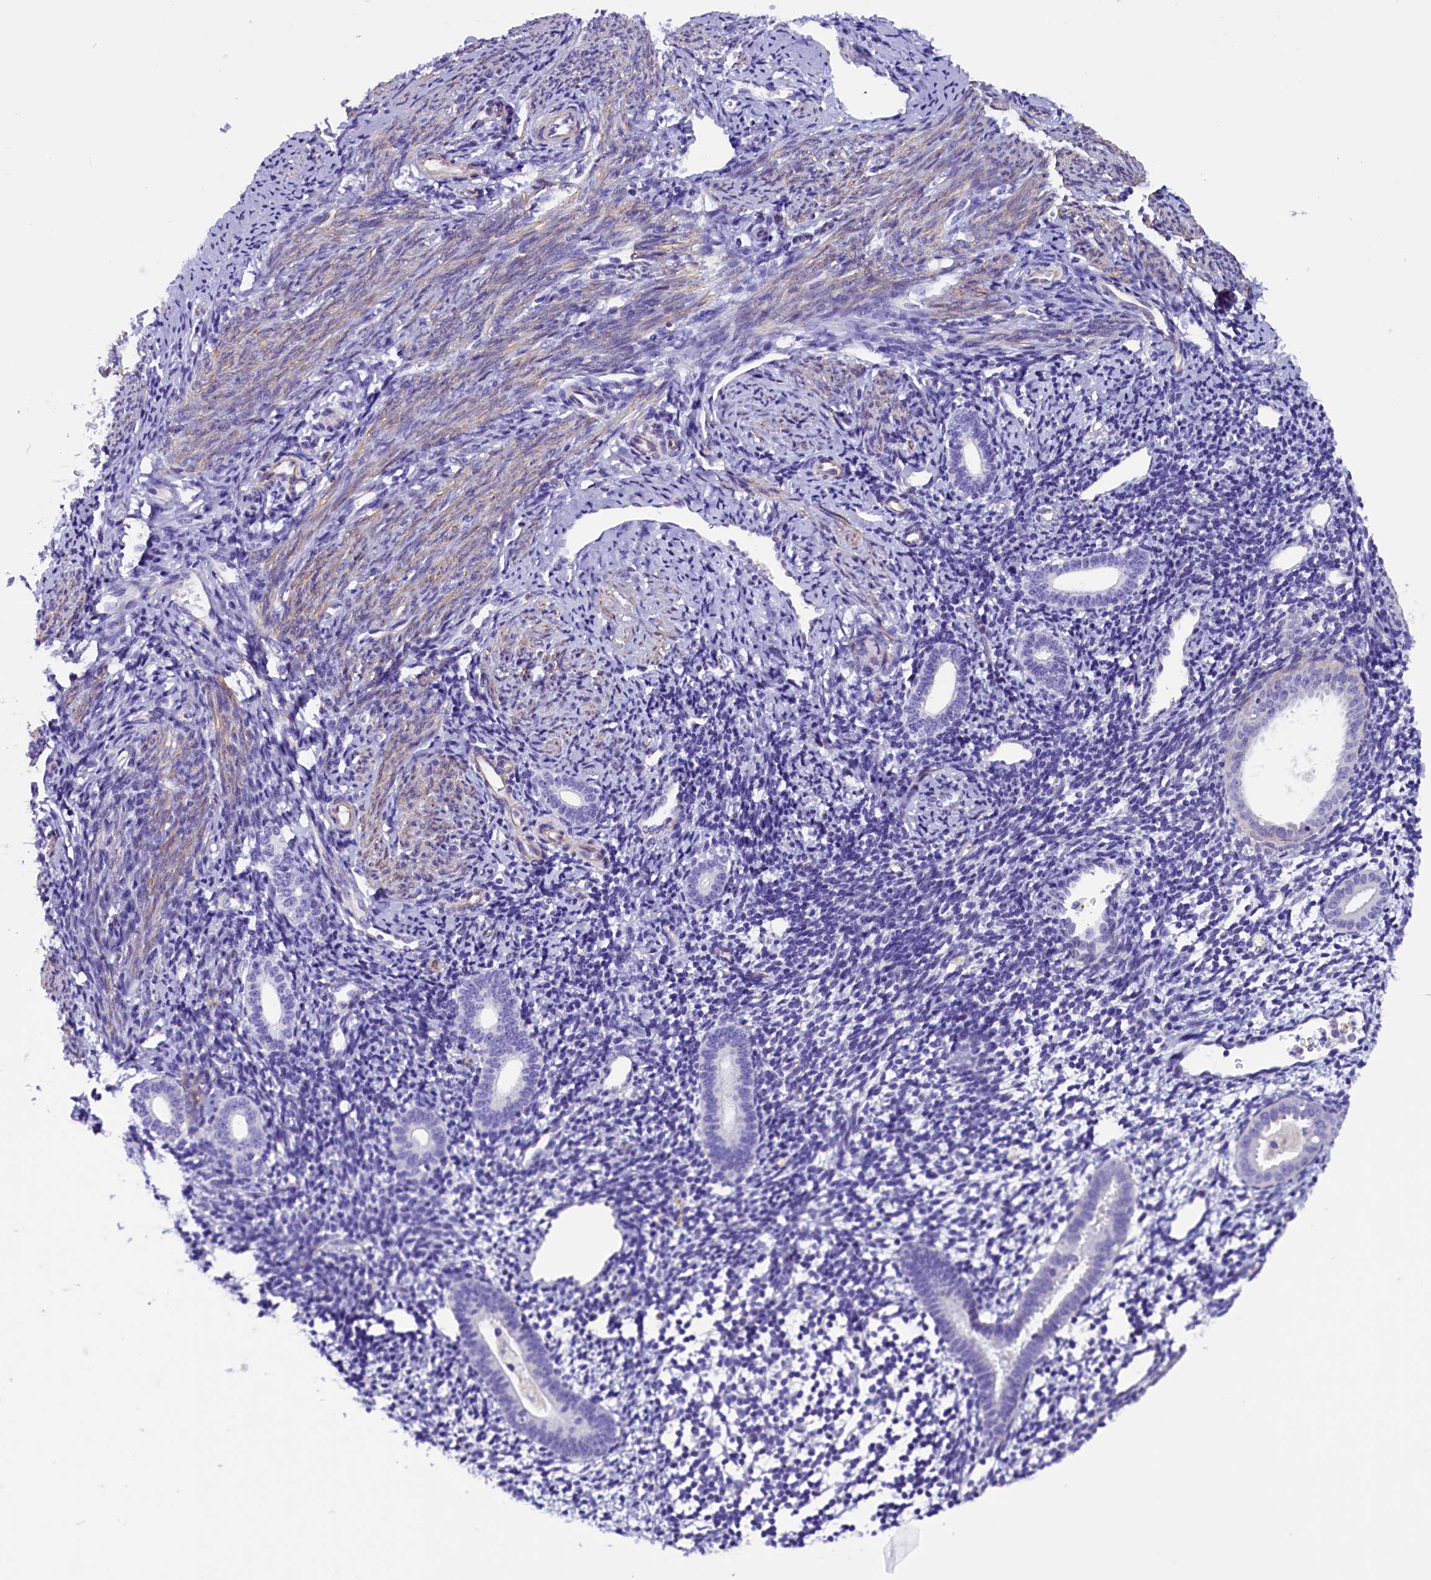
{"staining": {"intensity": "negative", "quantity": "none", "location": "none"}, "tissue": "endometrium", "cell_type": "Cells in endometrial stroma", "image_type": "normal", "snomed": [{"axis": "morphology", "description": "Normal tissue, NOS"}, {"axis": "topography", "description": "Endometrium"}], "caption": "This histopathology image is of unremarkable endometrium stained with immunohistochemistry (IHC) to label a protein in brown with the nuclei are counter-stained blue. There is no staining in cells in endometrial stroma.", "gene": "ZNF749", "patient": {"sex": "female", "age": 56}}